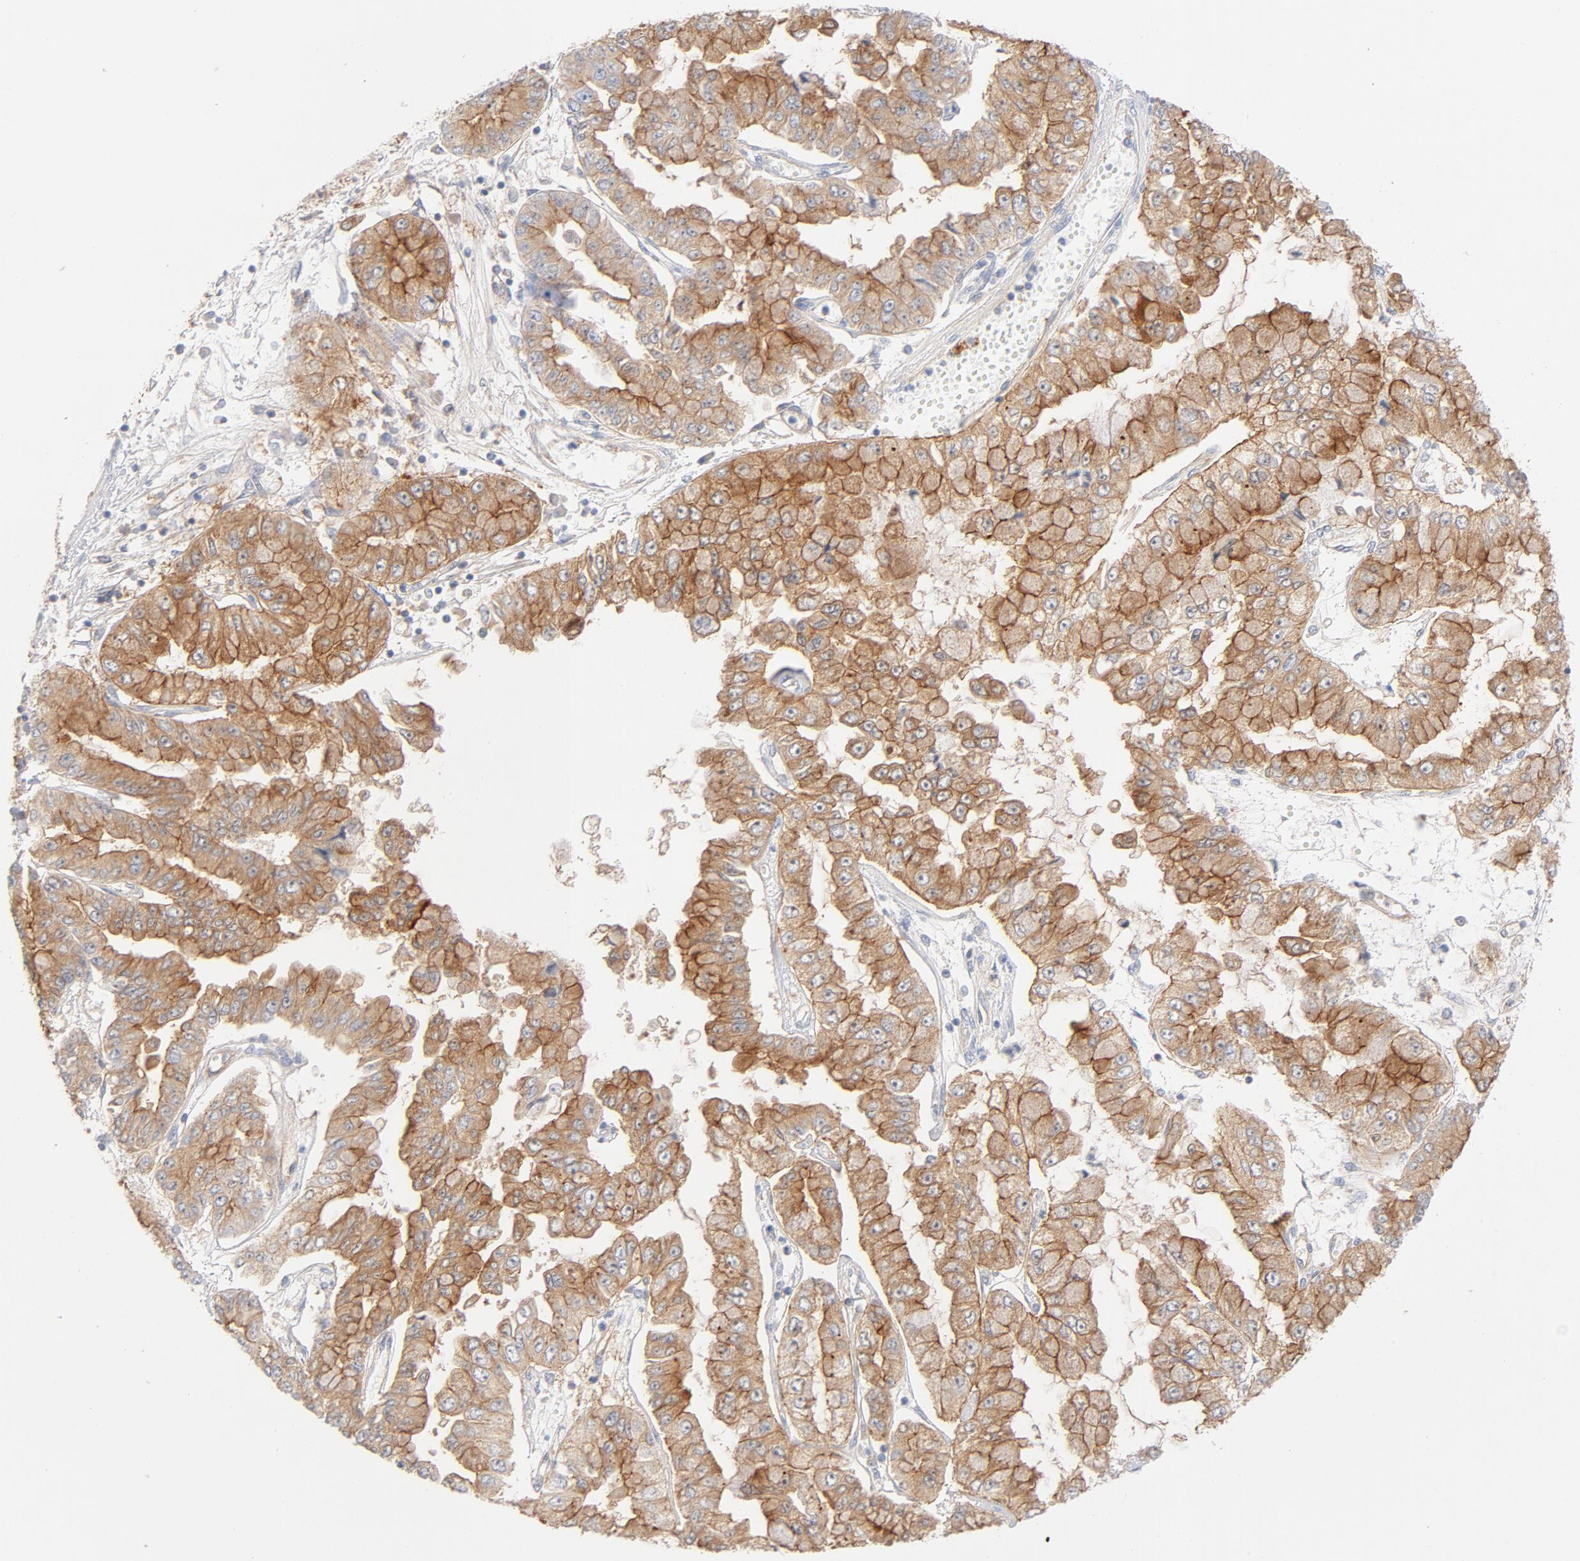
{"staining": {"intensity": "moderate", "quantity": ">75%", "location": "cytoplasmic/membranous"}, "tissue": "liver cancer", "cell_type": "Tumor cells", "image_type": "cancer", "snomed": [{"axis": "morphology", "description": "Cholangiocarcinoma"}, {"axis": "topography", "description": "Liver"}], "caption": "IHC histopathology image of neoplastic tissue: human liver cancer stained using immunohistochemistry reveals medium levels of moderate protein expression localized specifically in the cytoplasmic/membranous of tumor cells, appearing as a cytoplasmic/membranous brown color.", "gene": "SRC", "patient": {"sex": "female", "age": 79}}